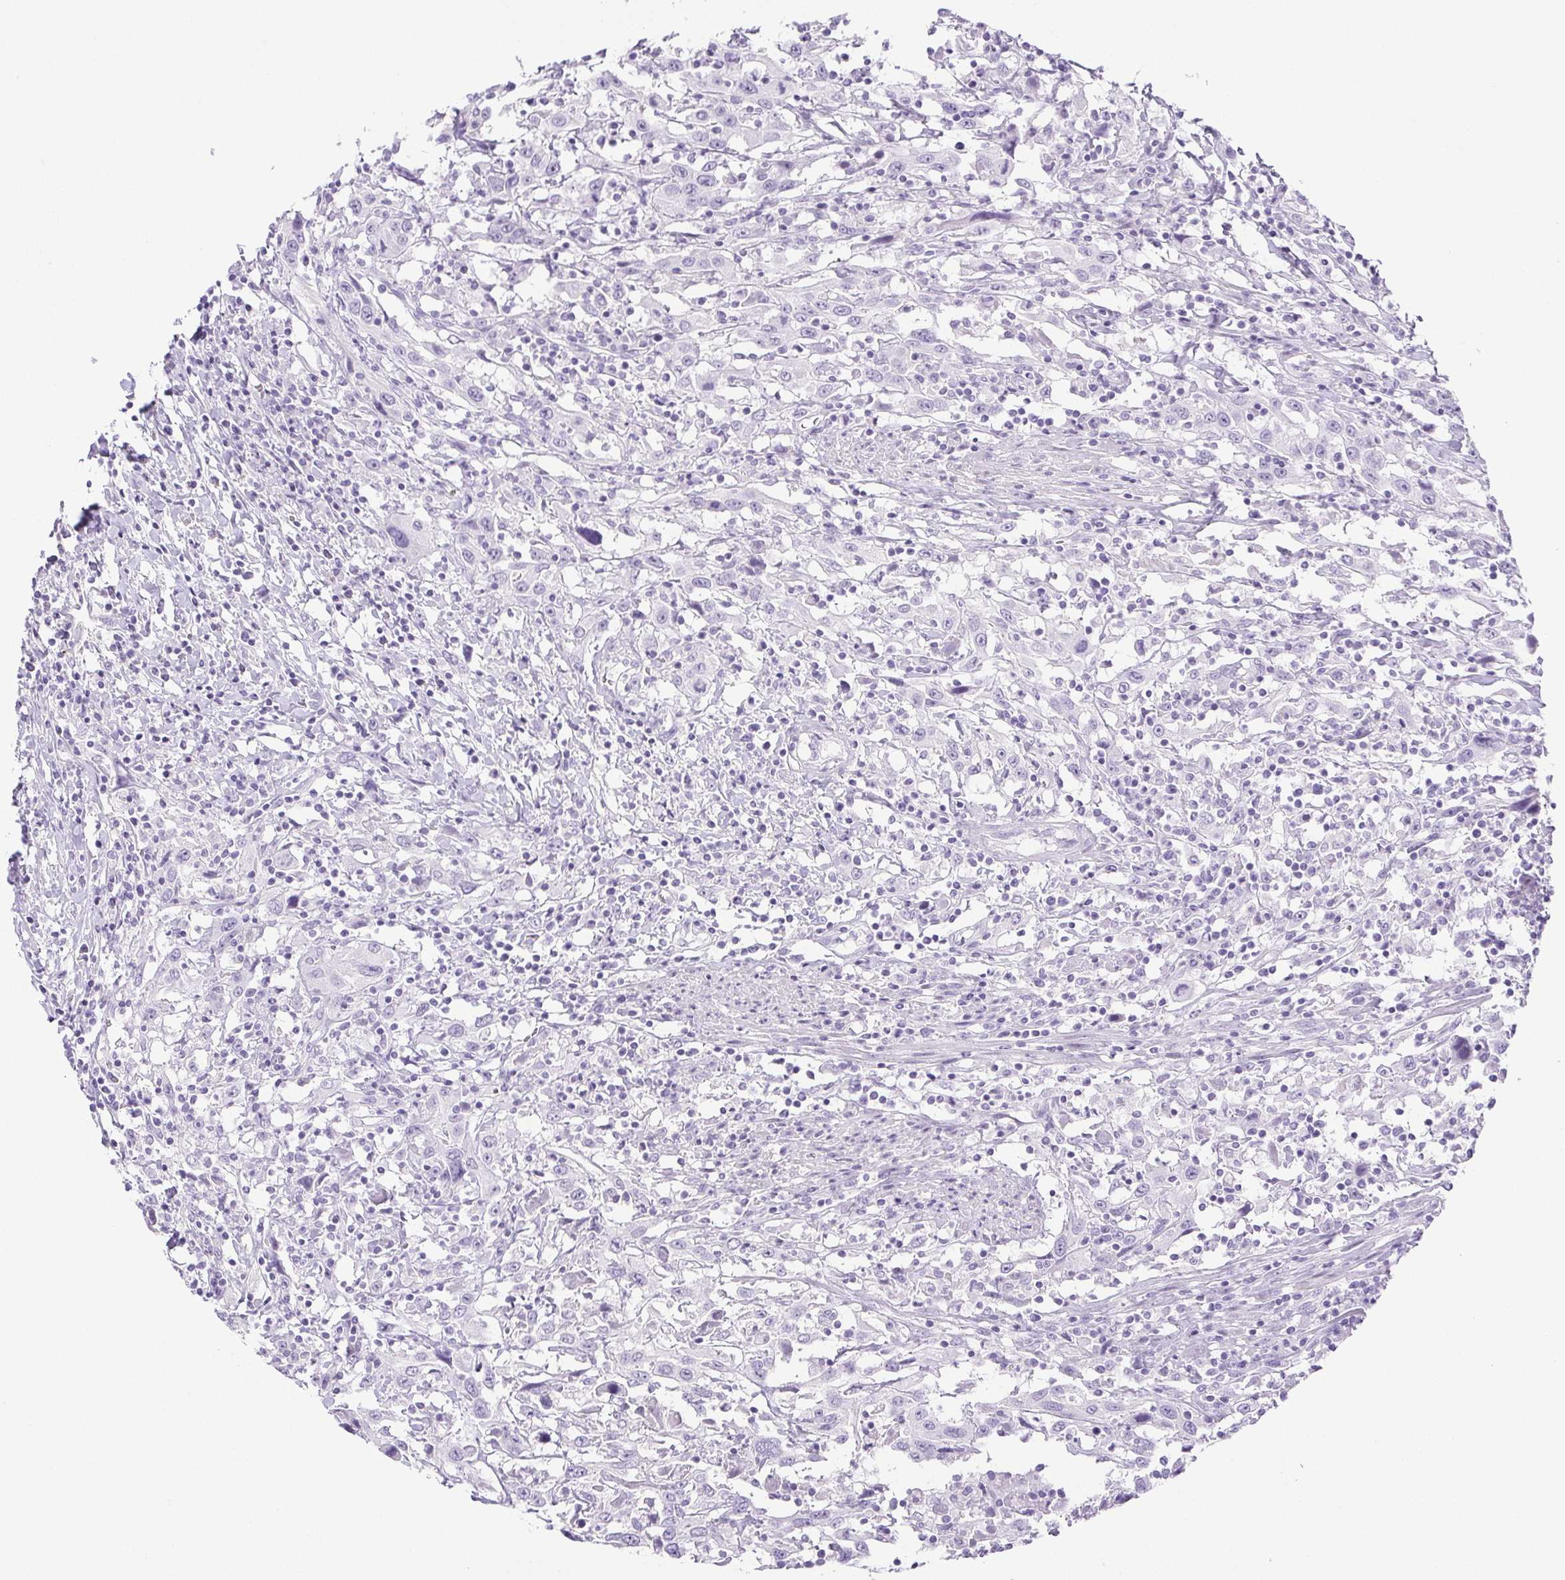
{"staining": {"intensity": "negative", "quantity": "none", "location": "none"}, "tissue": "urothelial cancer", "cell_type": "Tumor cells", "image_type": "cancer", "snomed": [{"axis": "morphology", "description": "Urothelial carcinoma, High grade"}, {"axis": "topography", "description": "Urinary bladder"}], "caption": "IHC photomicrograph of neoplastic tissue: human urothelial cancer stained with DAB (3,3'-diaminobenzidine) exhibits no significant protein expression in tumor cells.", "gene": "HLA-G", "patient": {"sex": "male", "age": 61}}